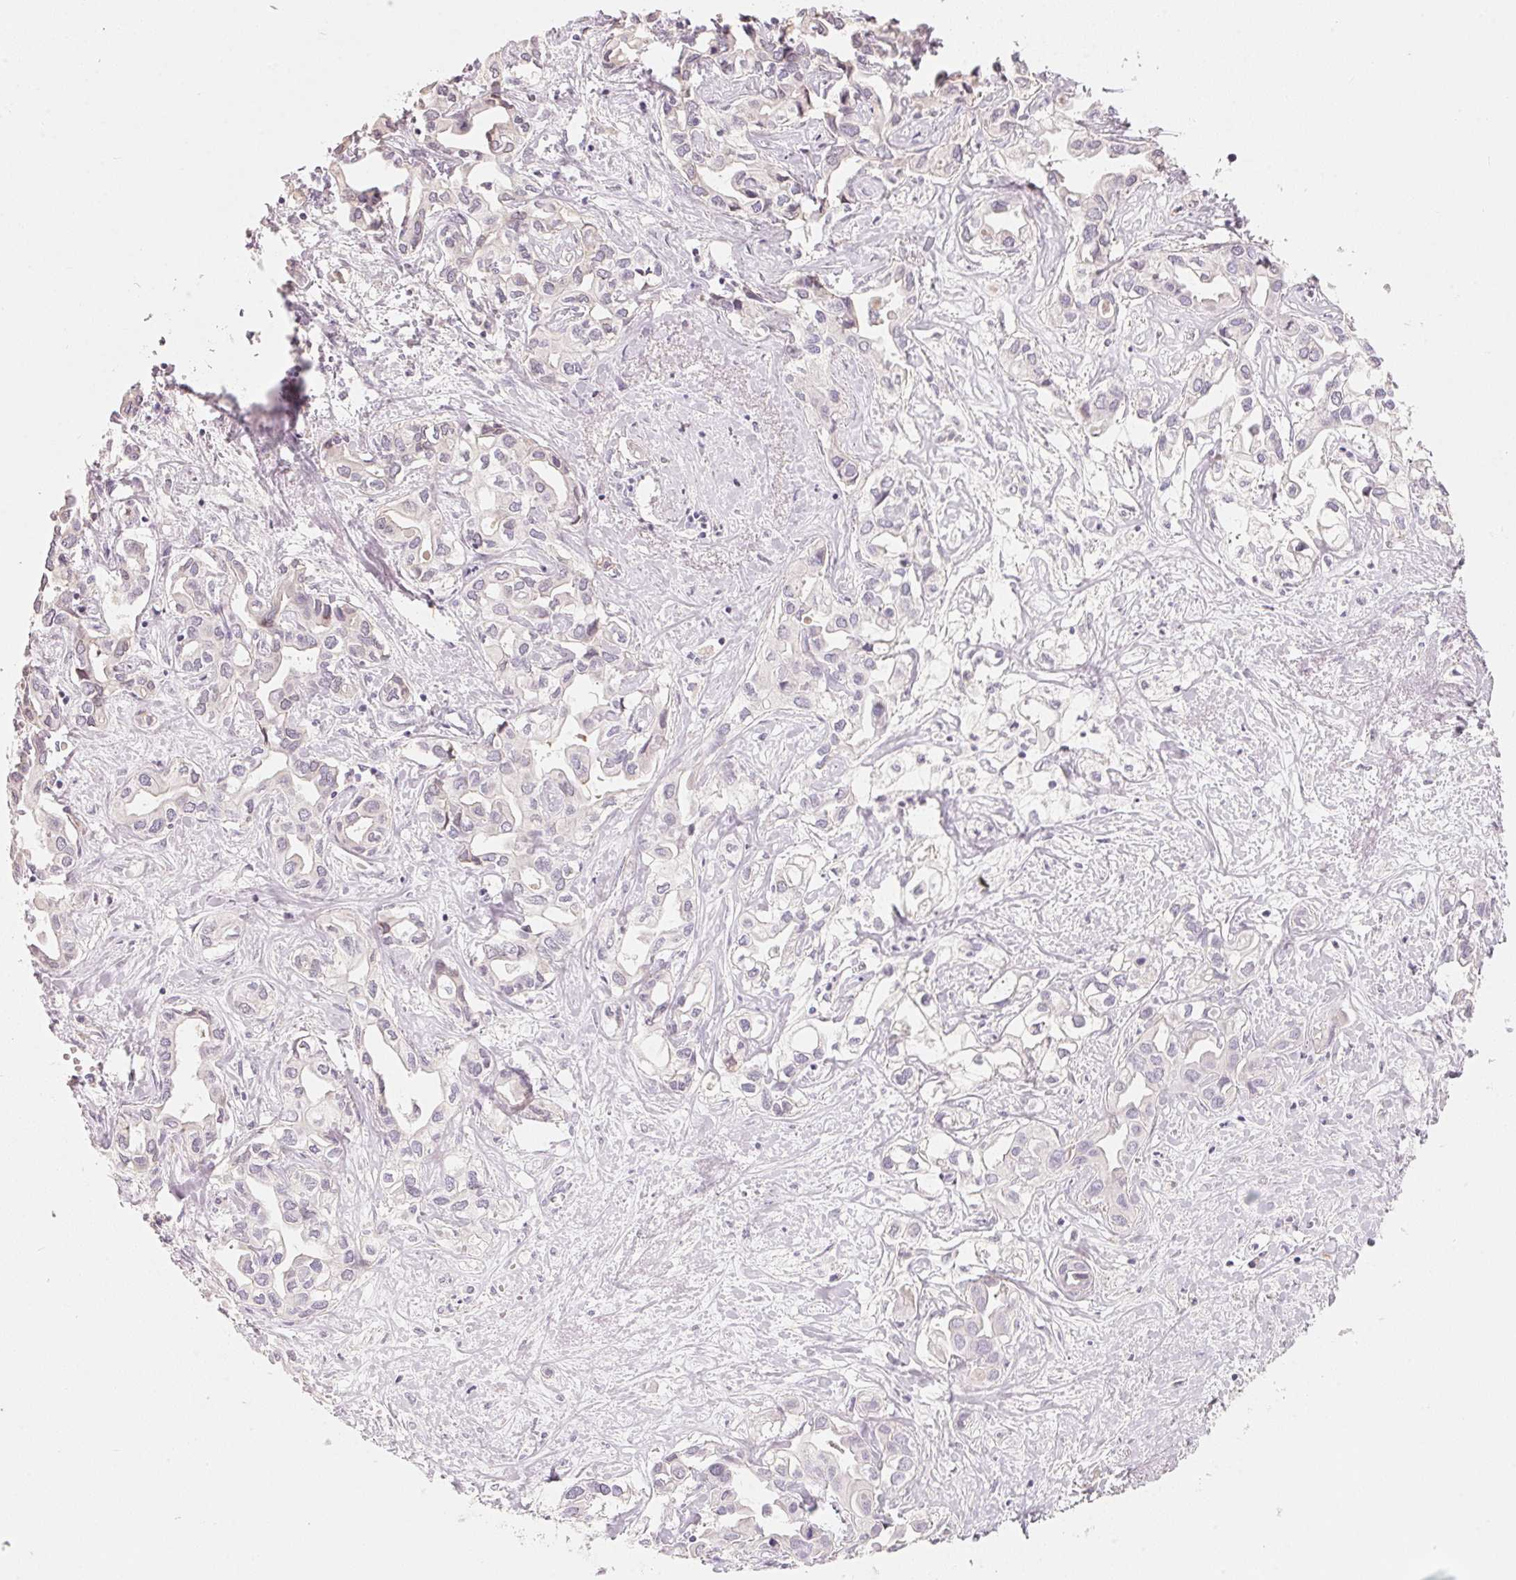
{"staining": {"intensity": "negative", "quantity": "none", "location": "none"}, "tissue": "liver cancer", "cell_type": "Tumor cells", "image_type": "cancer", "snomed": [{"axis": "morphology", "description": "Cholangiocarcinoma"}, {"axis": "topography", "description": "Liver"}], "caption": "An immunohistochemistry (IHC) image of liver cholangiocarcinoma is shown. There is no staining in tumor cells of liver cholangiocarcinoma. (Immunohistochemistry, brightfield microscopy, high magnification).", "gene": "TP53AIP1", "patient": {"sex": "female", "age": 64}}